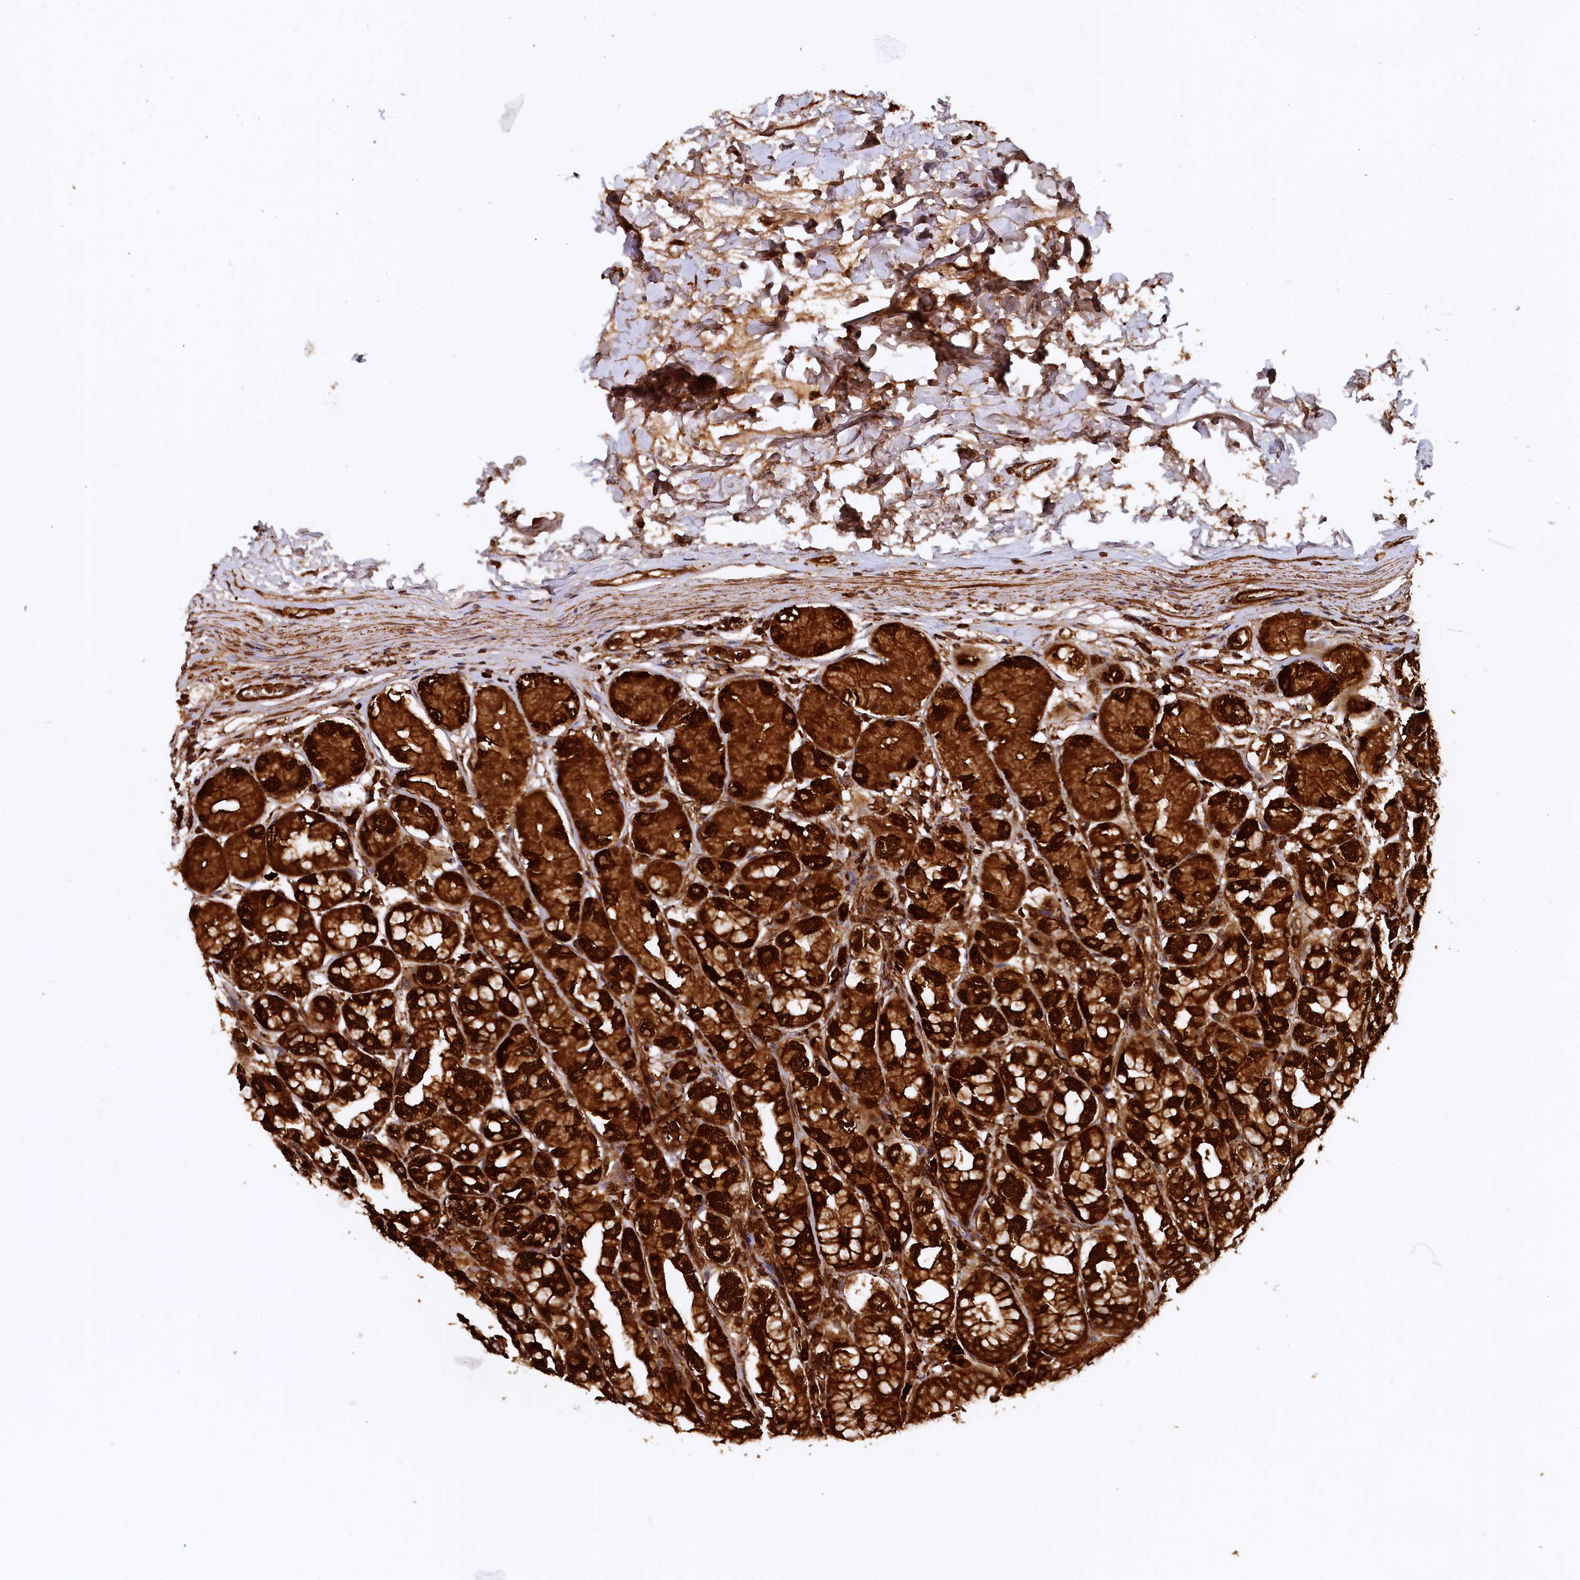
{"staining": {"intensity": "strong", "quantity": ">75%", "location": "cytoplasmic/membranous"}, "tissue": "stomach", "cell_type": "Glandular cells", "image_type": "normal", "snomed": [{"axis": "morphology", "description": "Normal tissue, NOS"}, {"axis": "topography", "description": "Stomach"}, {"axis": "topography", "description": "Stomach, lower"}], "caption": "Unremarkable stomach displays strong cytoplasmic/membranous expression in about >75% of glandular cells, visualized by immunohistochemistry.", "gene": "STUB1", "patient": {"sex": "female", "age": 56}}